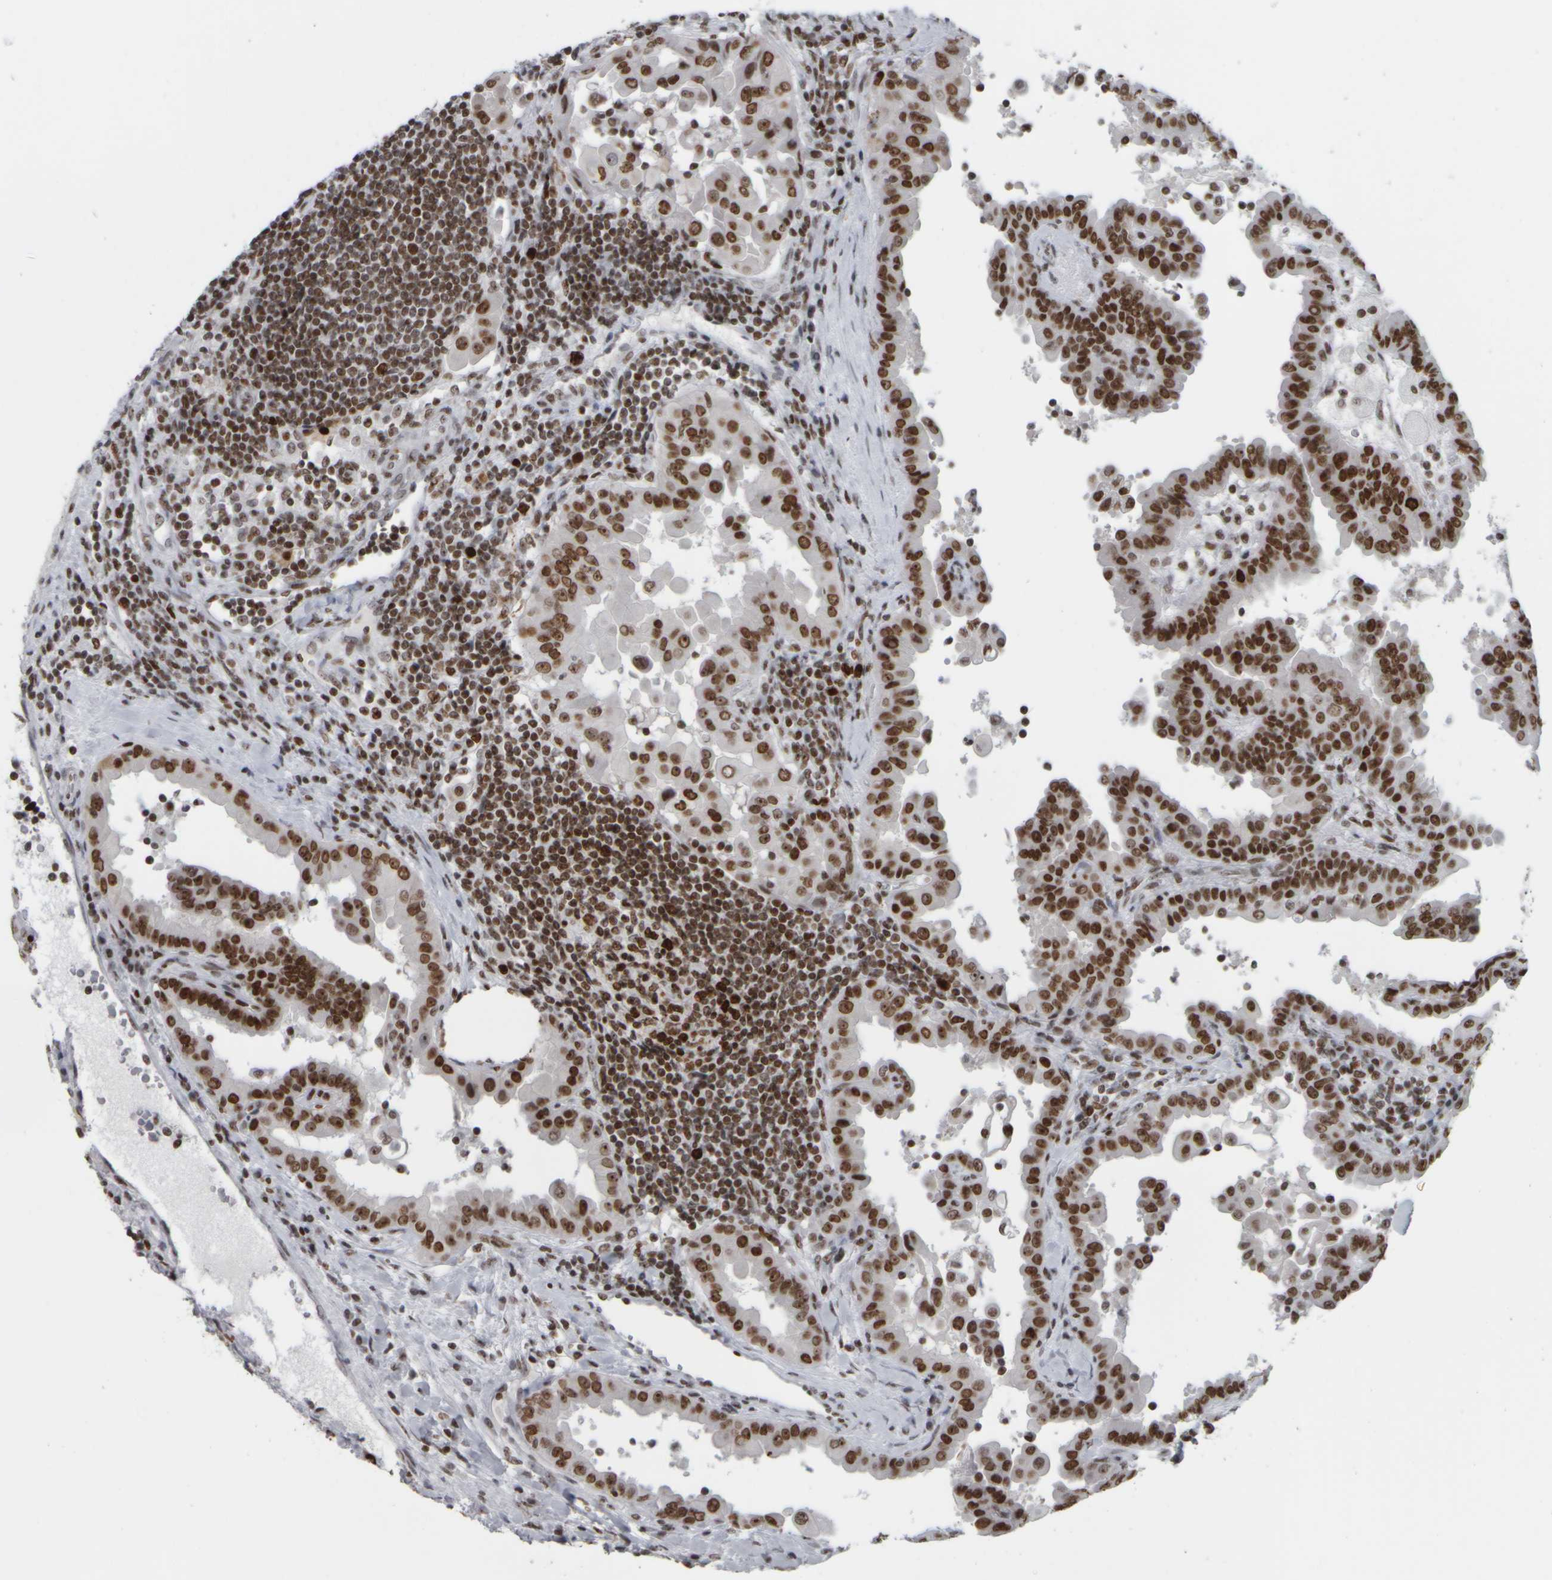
{"staining": {"intensity": "strong", "quantity": ">75%", "location": "nuclear"}, "tissue": "thyroid cancer", "cell_type": "Tumor cells", "image_type": "cancer", "snomed": [{"axis": "morphology", "description": "Papillary adenocarcinoma, NOS"}, {"axis": "topography", "description": "Thyroid gland"}], "caption": "Tumor cells display high levels of strong nuclear staining in approximately >75% of cells in thyroid cancer.", "gene": "TOP2B", "patient": {"sex": "male", "age": 33}}